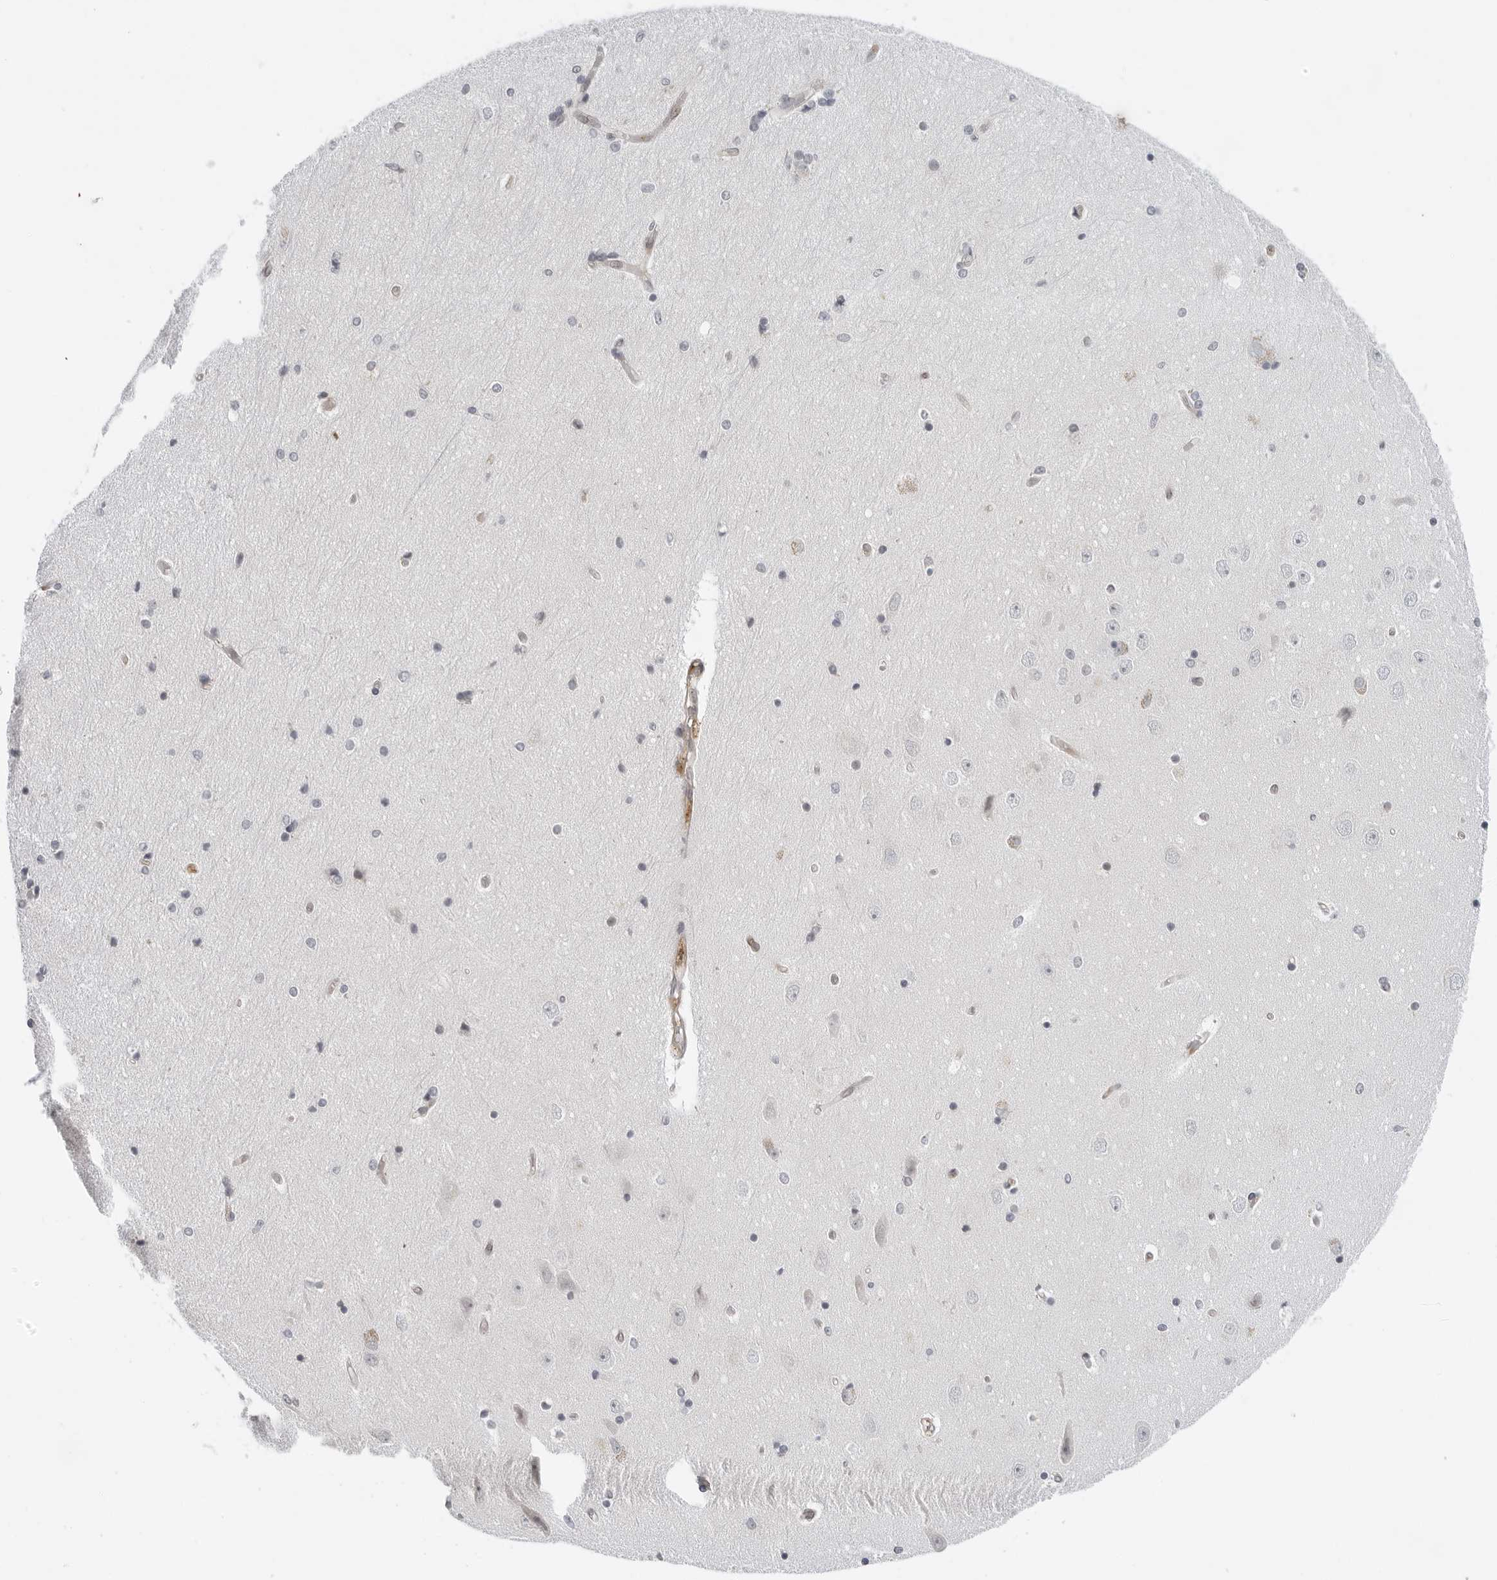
{"staining": {"intensity": "negative", "quantity": "none", "location": "none"}, "tissue": "hippocampus", "cell_type": "Glial cells", "image_type": "normal", "snomed": [{"axis": "morphology", "description": "Normal tissue, NOS"}, {"axis": "topography", "description": "Hippocampus"}], "caption": "An immunohistochemistry photomicrograph of benign hippocampus is shown. There is no staining in glial cells of hippocampus.", "gene": "SUGCT", "patient": {"sex": "female", "age": 54}}